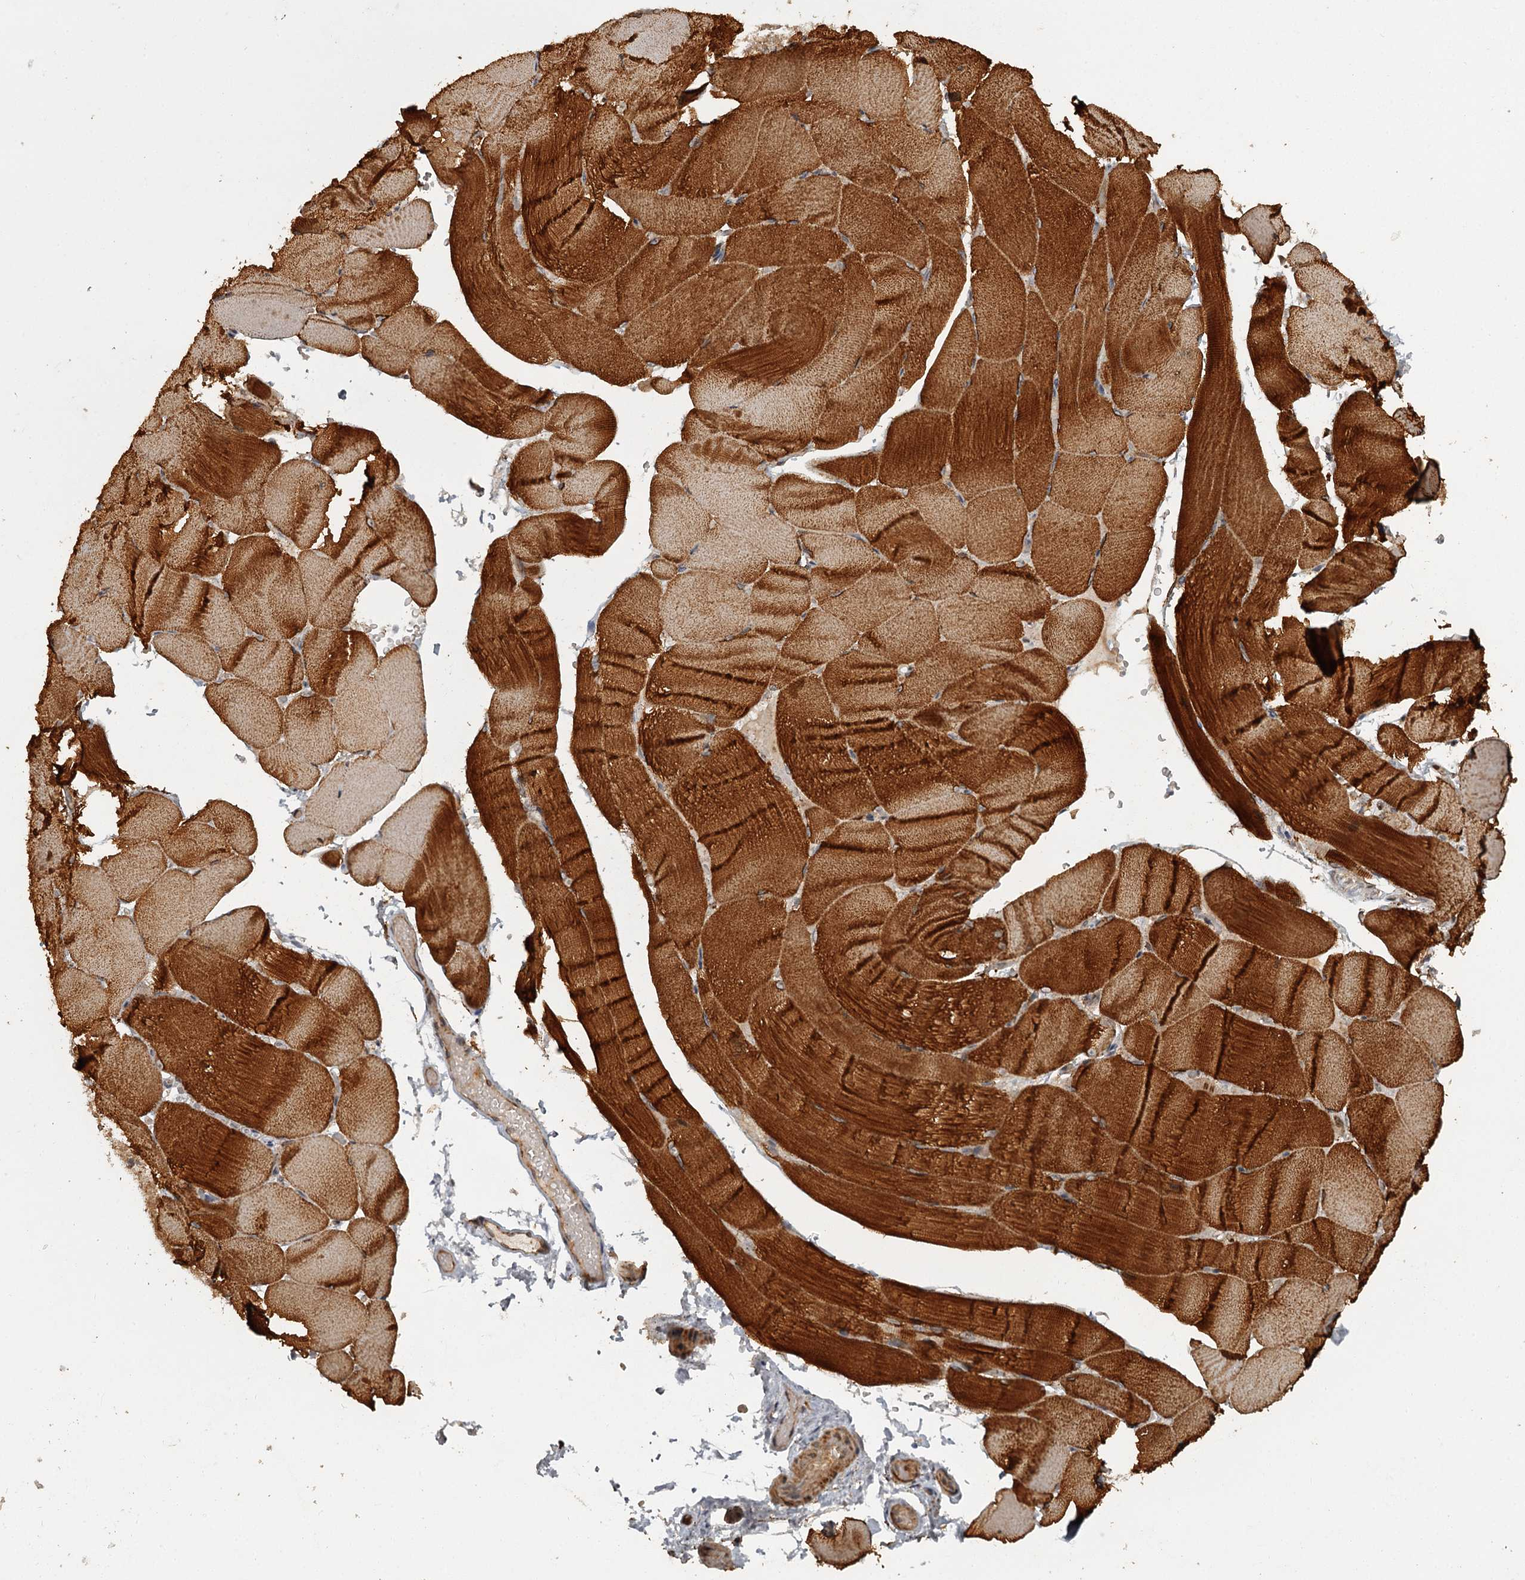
{"staining": {"intensity": "strong", "quantity": ">75%", "location": "cytoplasmic/membranous"}, "tissue": "skeletal muscle", "cell_type": "Myocytes", "image_type": "normal", "snomed": [{"axis": "morphology", "description": "Normal tissue, NOS"}, {"axis": "topography", "description": "Skeletal muscle"}, {"axis": "topography", "description": "Parathyroid gland"}], "caption": "Immunohistochemistry (IHC) (DAB (3,3'-diaminobenzidine)) staining of normal skeletal muscle demonstrates strong cytoplasmic/membranous protein expression in about >75% of myocytes.", "gene": "FAXC", "patient": {"sex": "female", "age": 37}}